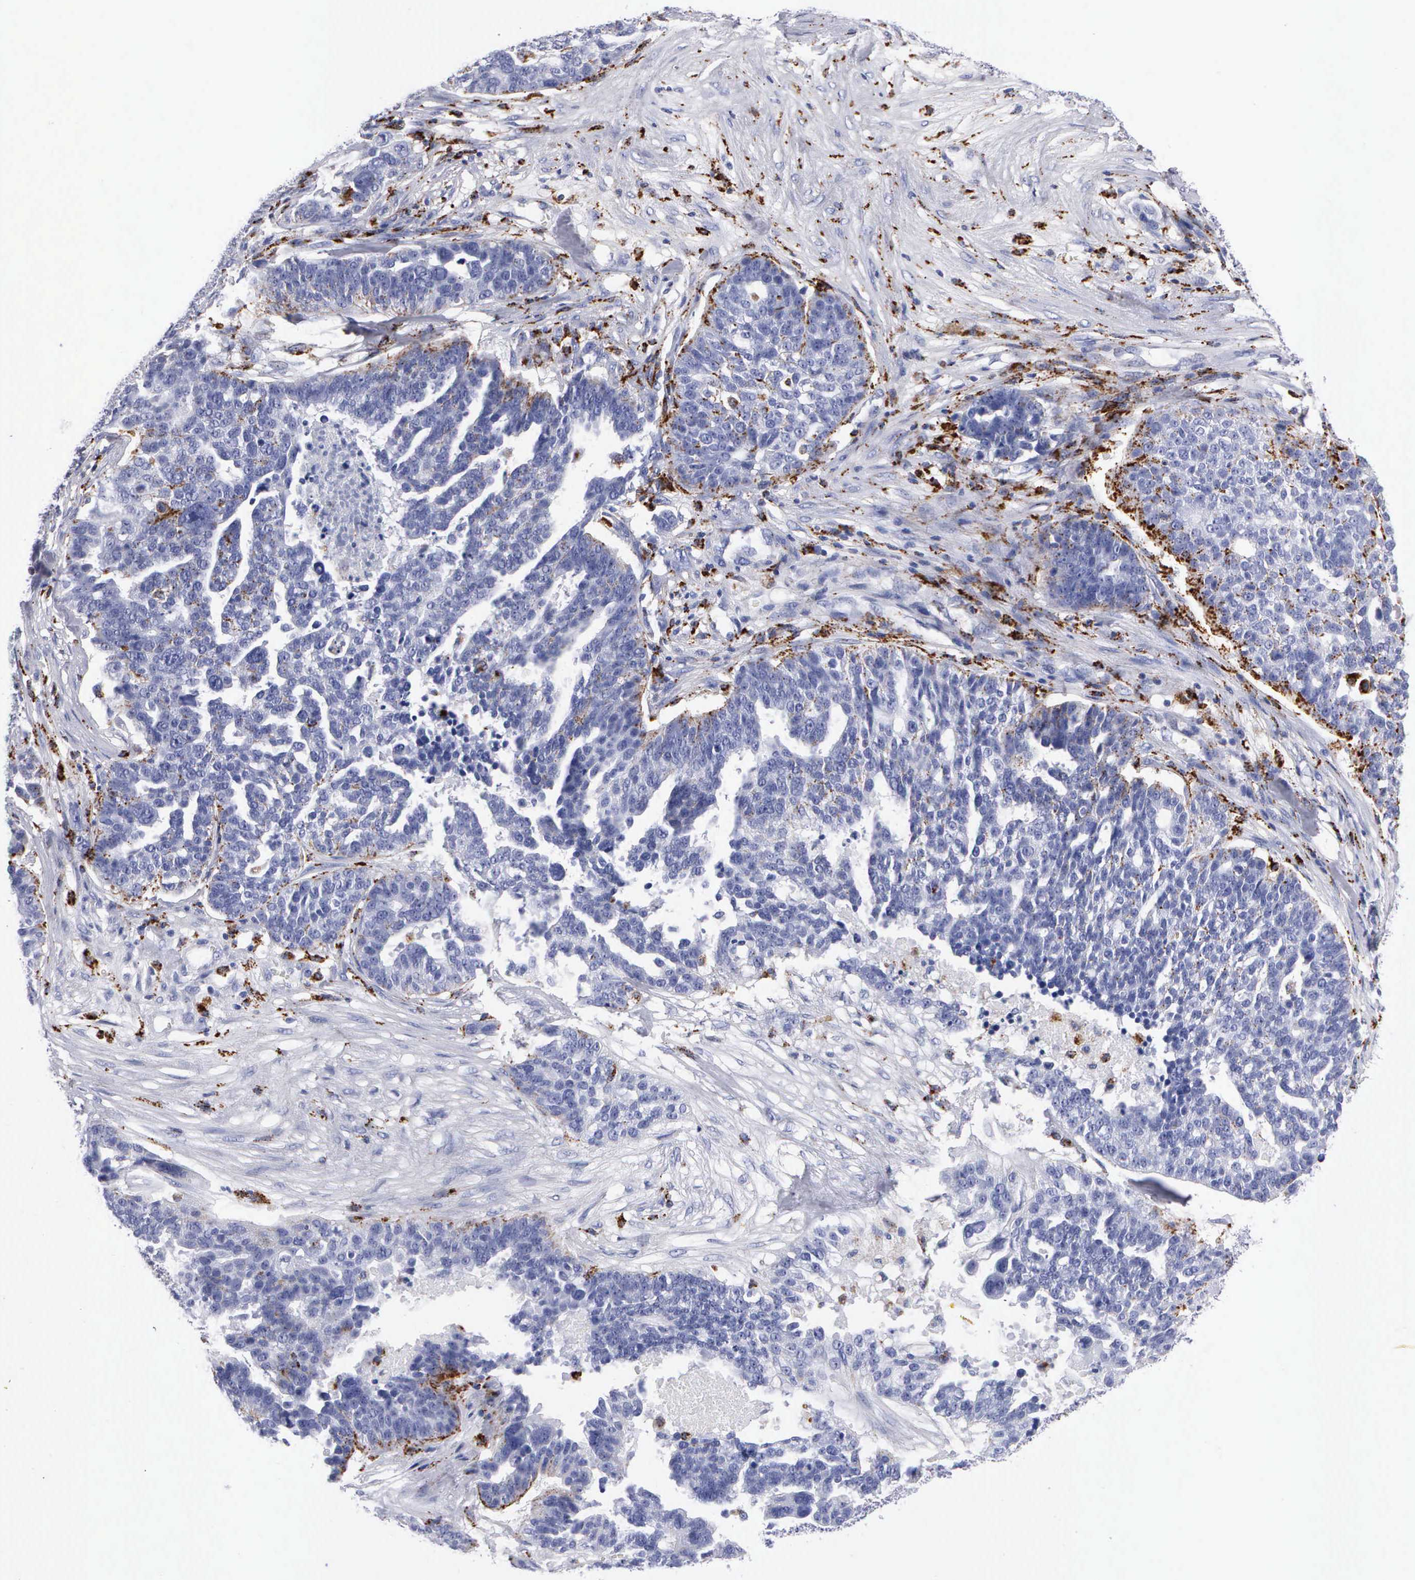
{"staining": {"intensity": "moderate", "quantity": "<25%", "location": "cytoplasmic/membranous"}, "tissue": "ovarian cancer", "cell_type": "Tumor cells", "image_type": "cancer", "snomed": [{"axis": "morphology", "description": "Cystadenocarcinoma, serous, NOS"}, {"axis": "topography", "description": "Ovary"}], "caption": "Ovarian cancer (serous cystadenocarcinoma) stained with a brown dye reveals moderate cytoplasmic/membranous positive expression in approximately <25% of tumor cells.", "gene": "CTSH", "patient": {"sex": "female", "age": 59}}